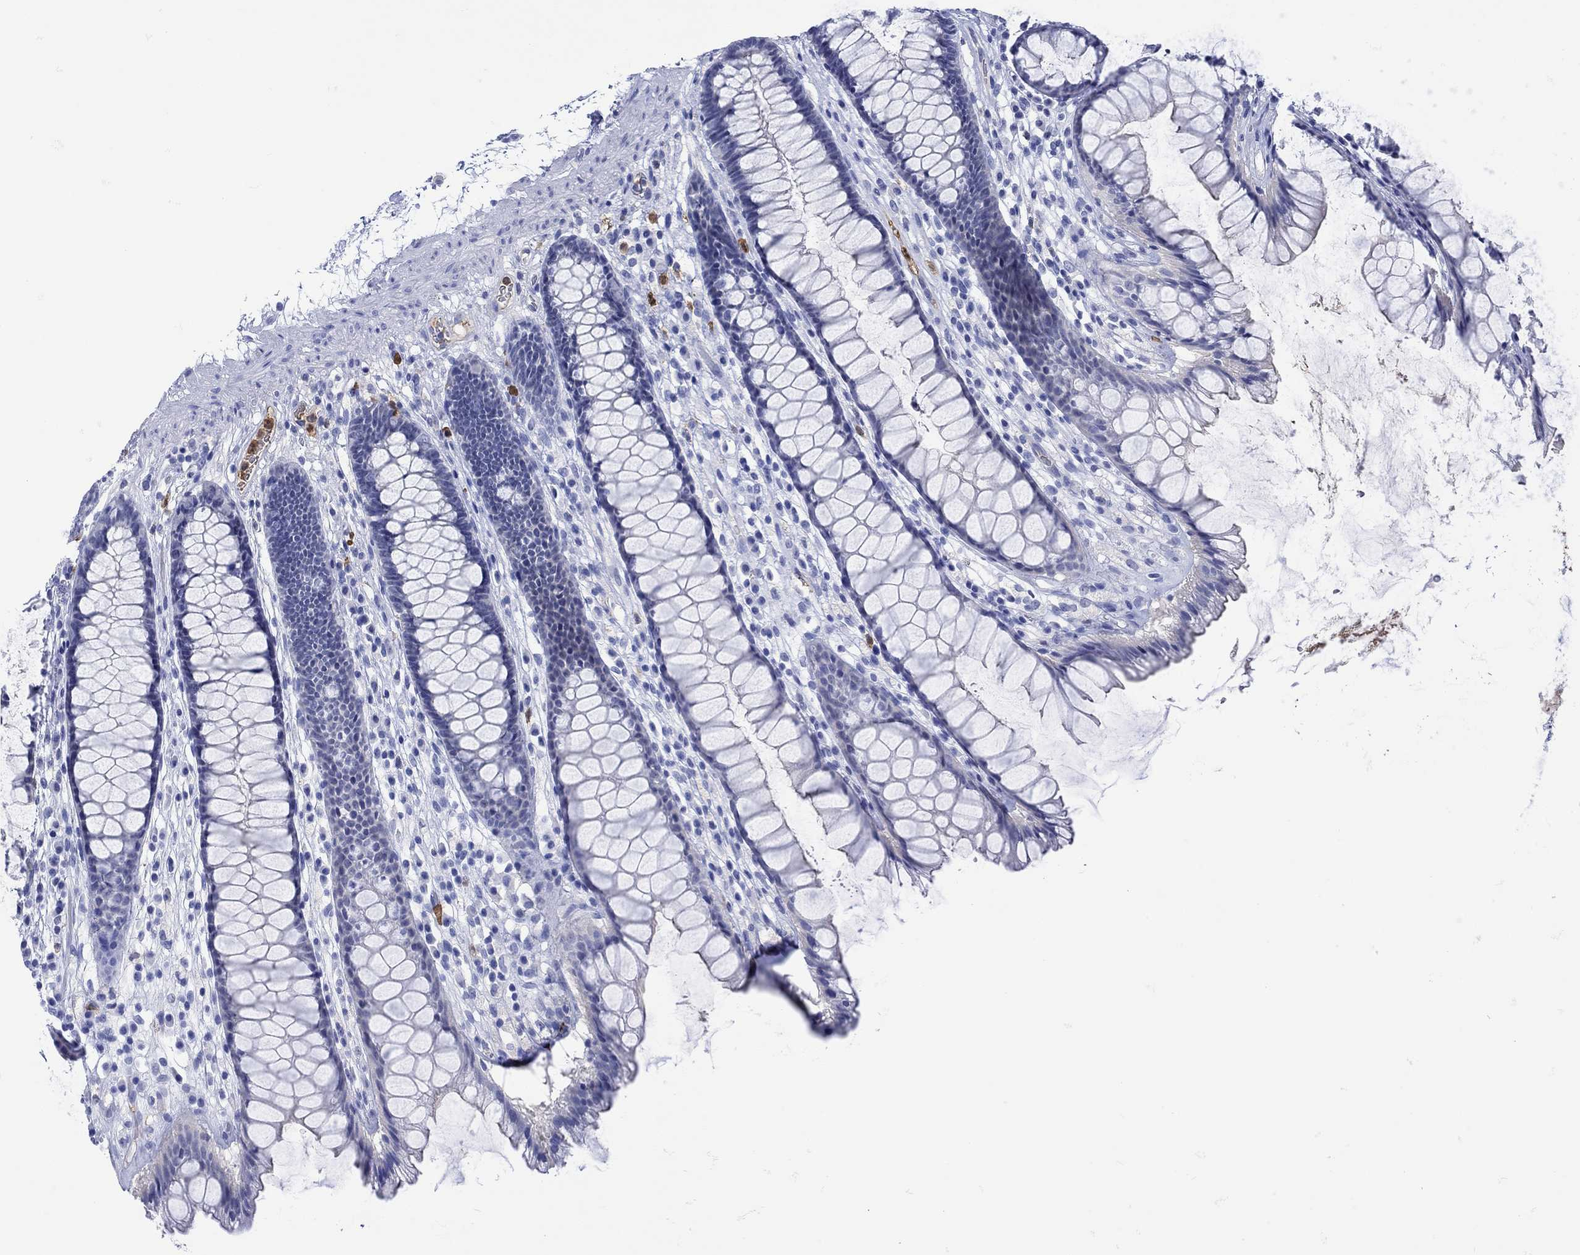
{"staining": {"intensity": "negative", "quantity": "none", "location": "none"}, "tissue": "rectum", "cell_type": "Glandular cells", "image_type": "normal", "snomed": [{"axis": "morphology", "description": "Normal tissue, NOS"}, {"axis": "topography", "description": "Rectum"}], "caption": "DAB immunohistochemical staining of unremarkable rectum shows no significant staining in glandular cells. (Brightfield microscopy of DAB (3,3'-diaminobenzidine) immunohistochemistry (IHC) at high magnification).", "gene": "LINGO3", "patient": {"sex": "male", "age": 72}}